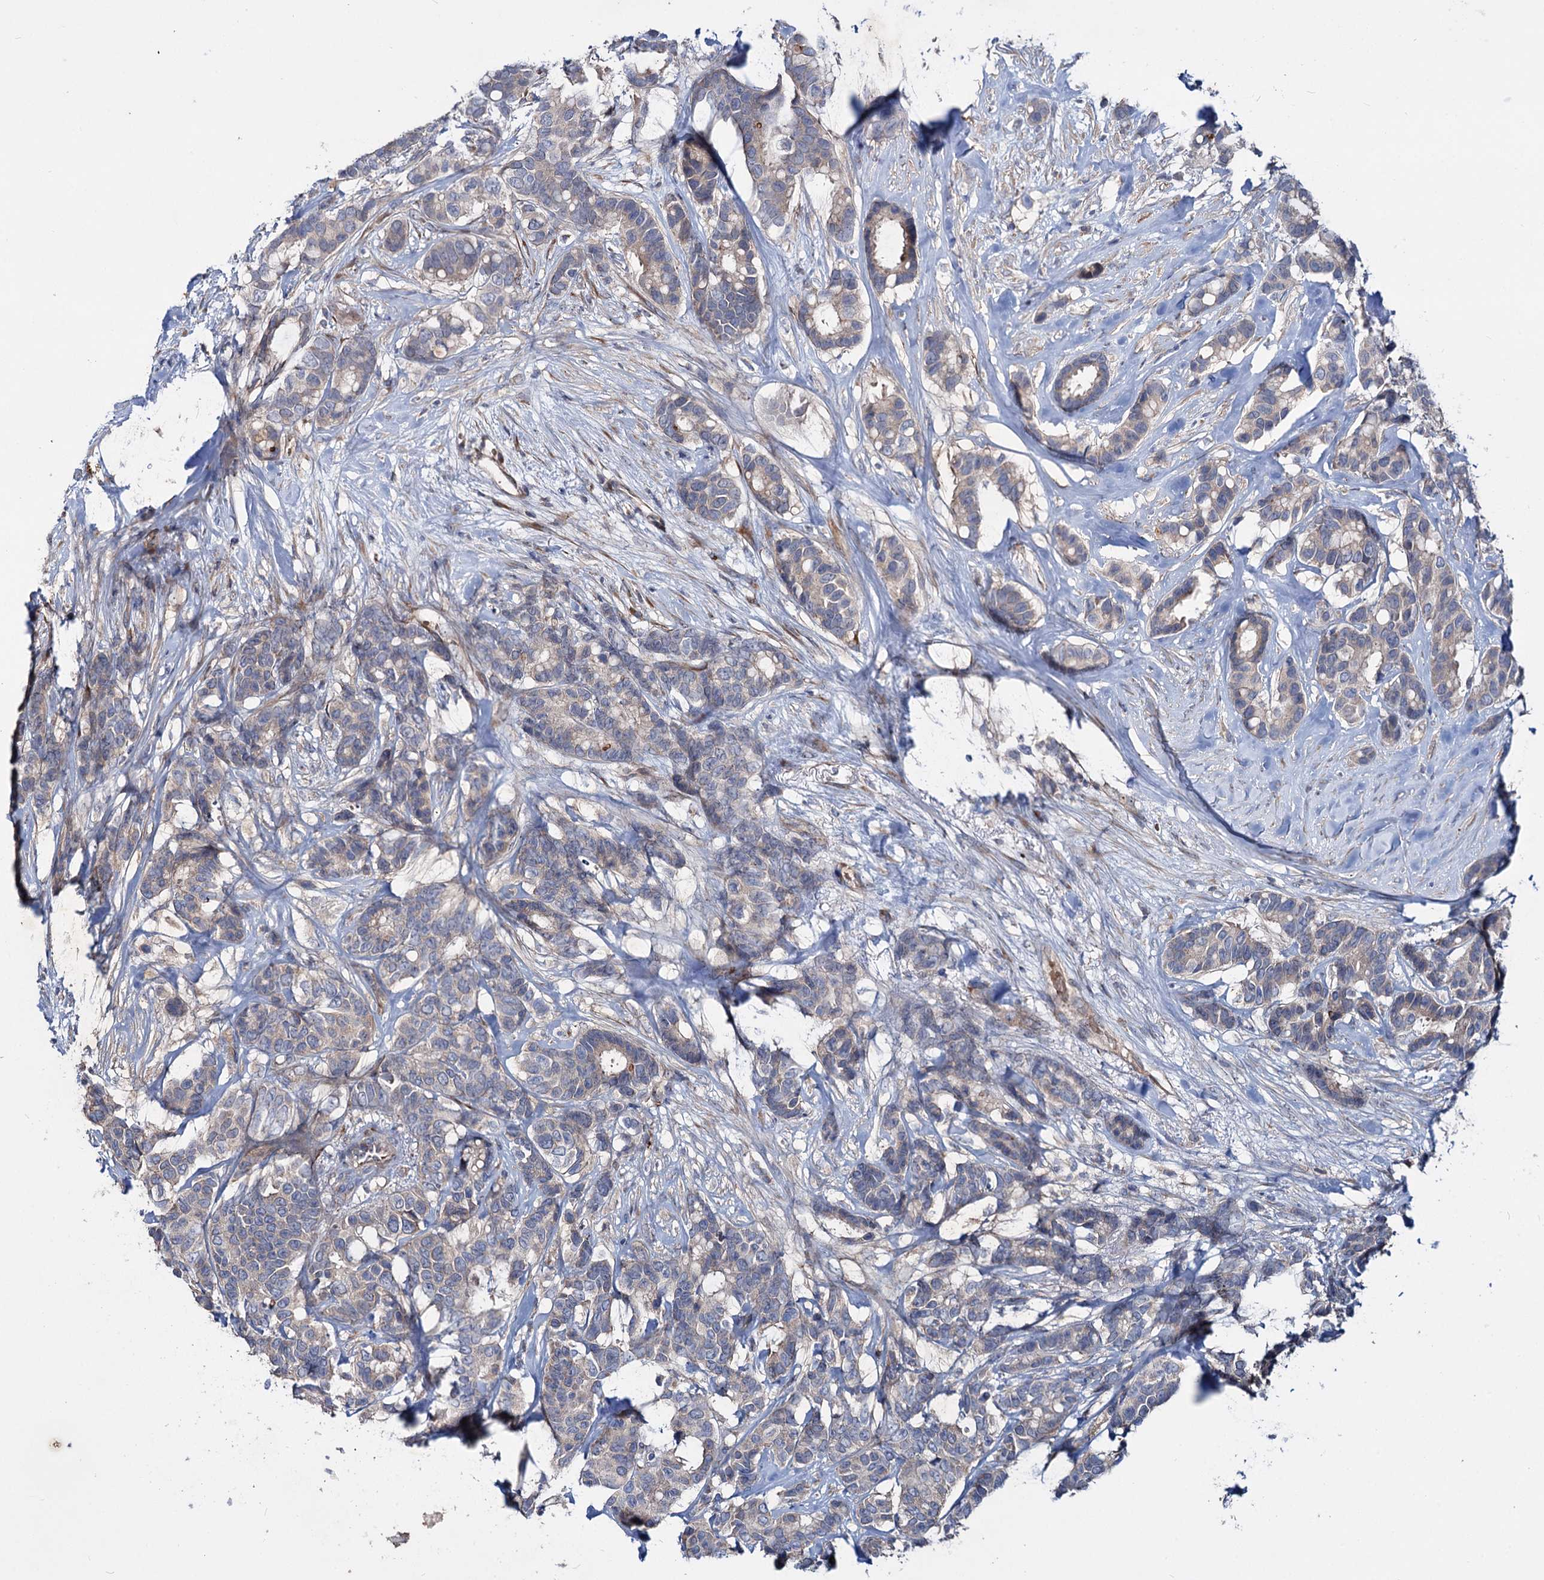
{"staining": {"intensity": "weak", "quantity": "<25%", "location": "cytoplasmic/membranous"}, "tissue": "breast cancer", "cell_type": "Tumor cells", "image_type": "cancer", "snomed": [{"axis": "morphology", "description": "Duct carcinoma"}, {"axis": "topography", "description": "Breast"}], "caption": "Immunohistochemistry of human infiltrating ductal carcinoma (breast) demonstrates no positivity in tumor cells.", "gene": "PTDSS2", "patient": {"sex": "female", "age": 87}}